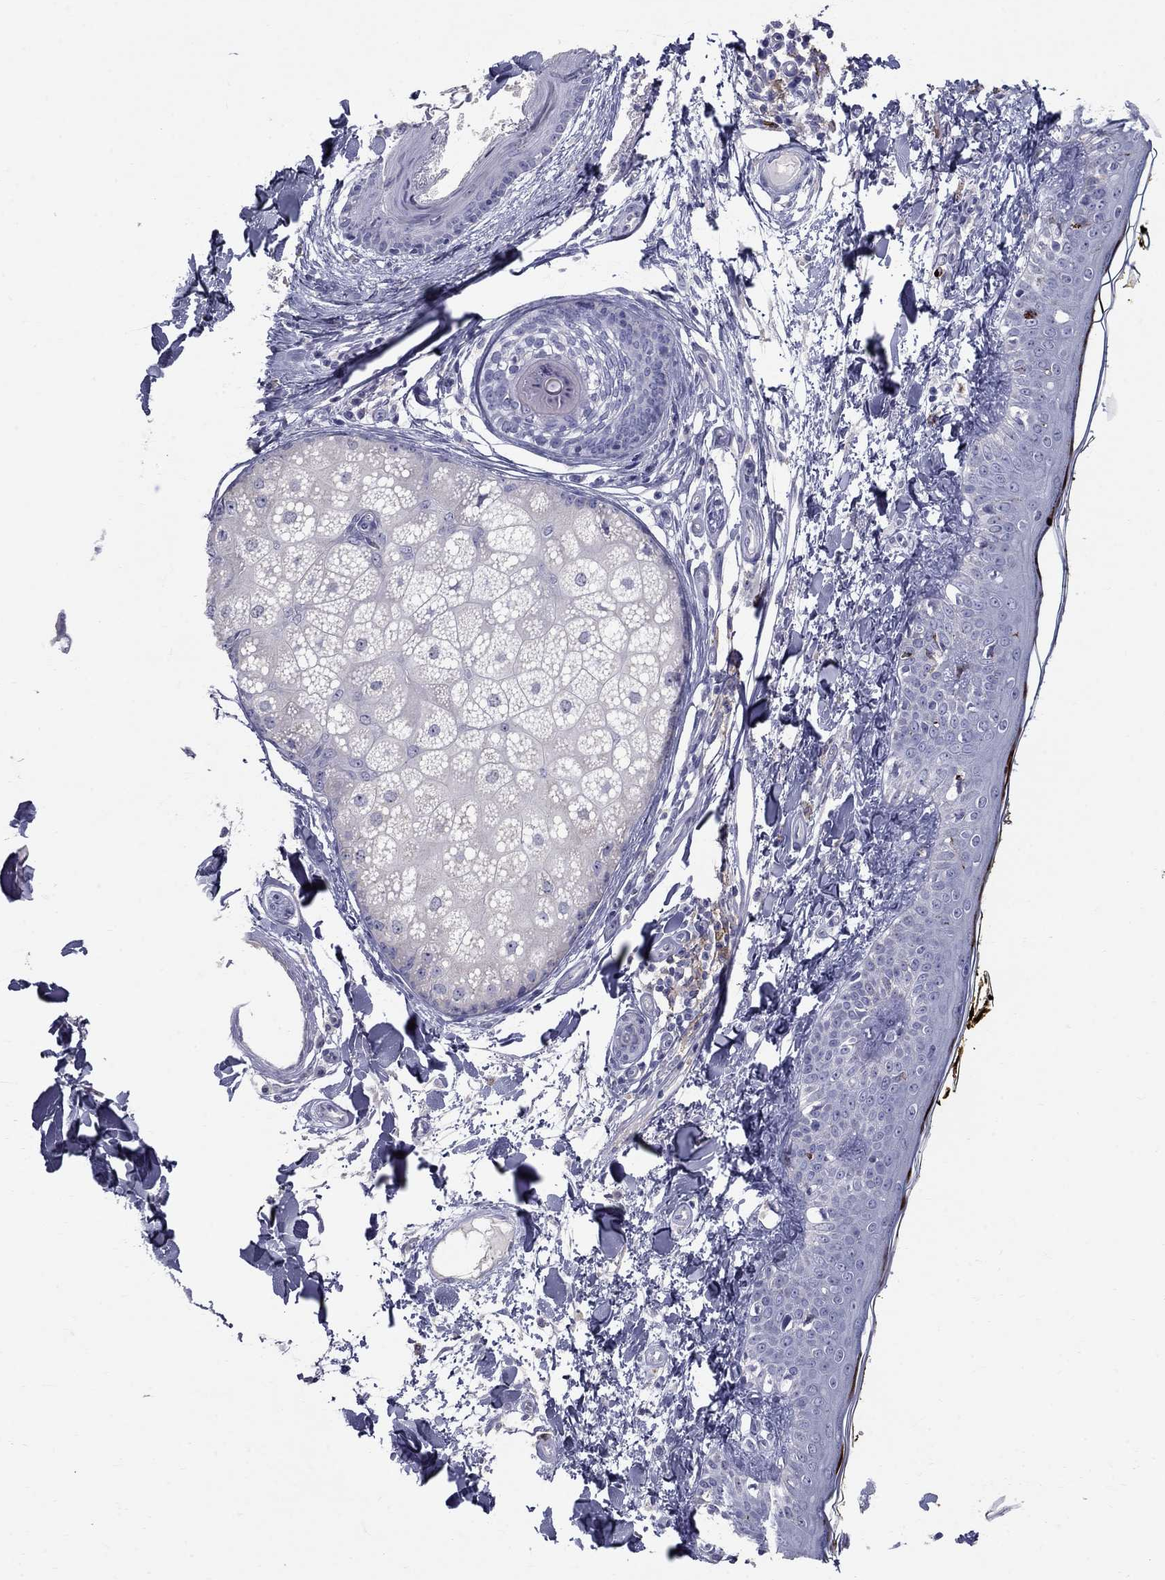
{"staining": {"intensity": "negative", "quantity": "none", "location": "none"}, "tissue": "skin", "cell_type": "Fibroblasts", "image_type": "normal", "snomed": [{"axis": "morphology", "description": "Normal tissue, NOS"}, {"axis": "topography", "description": "Skin"}], "caption": "Immunohistochemistry image of unremarkable skin stained for a protein (brown), which demonstrates no staining in fibroblasts.", "gene": "TP53TG5", "patient": {"sex": "male", "age": 76}}